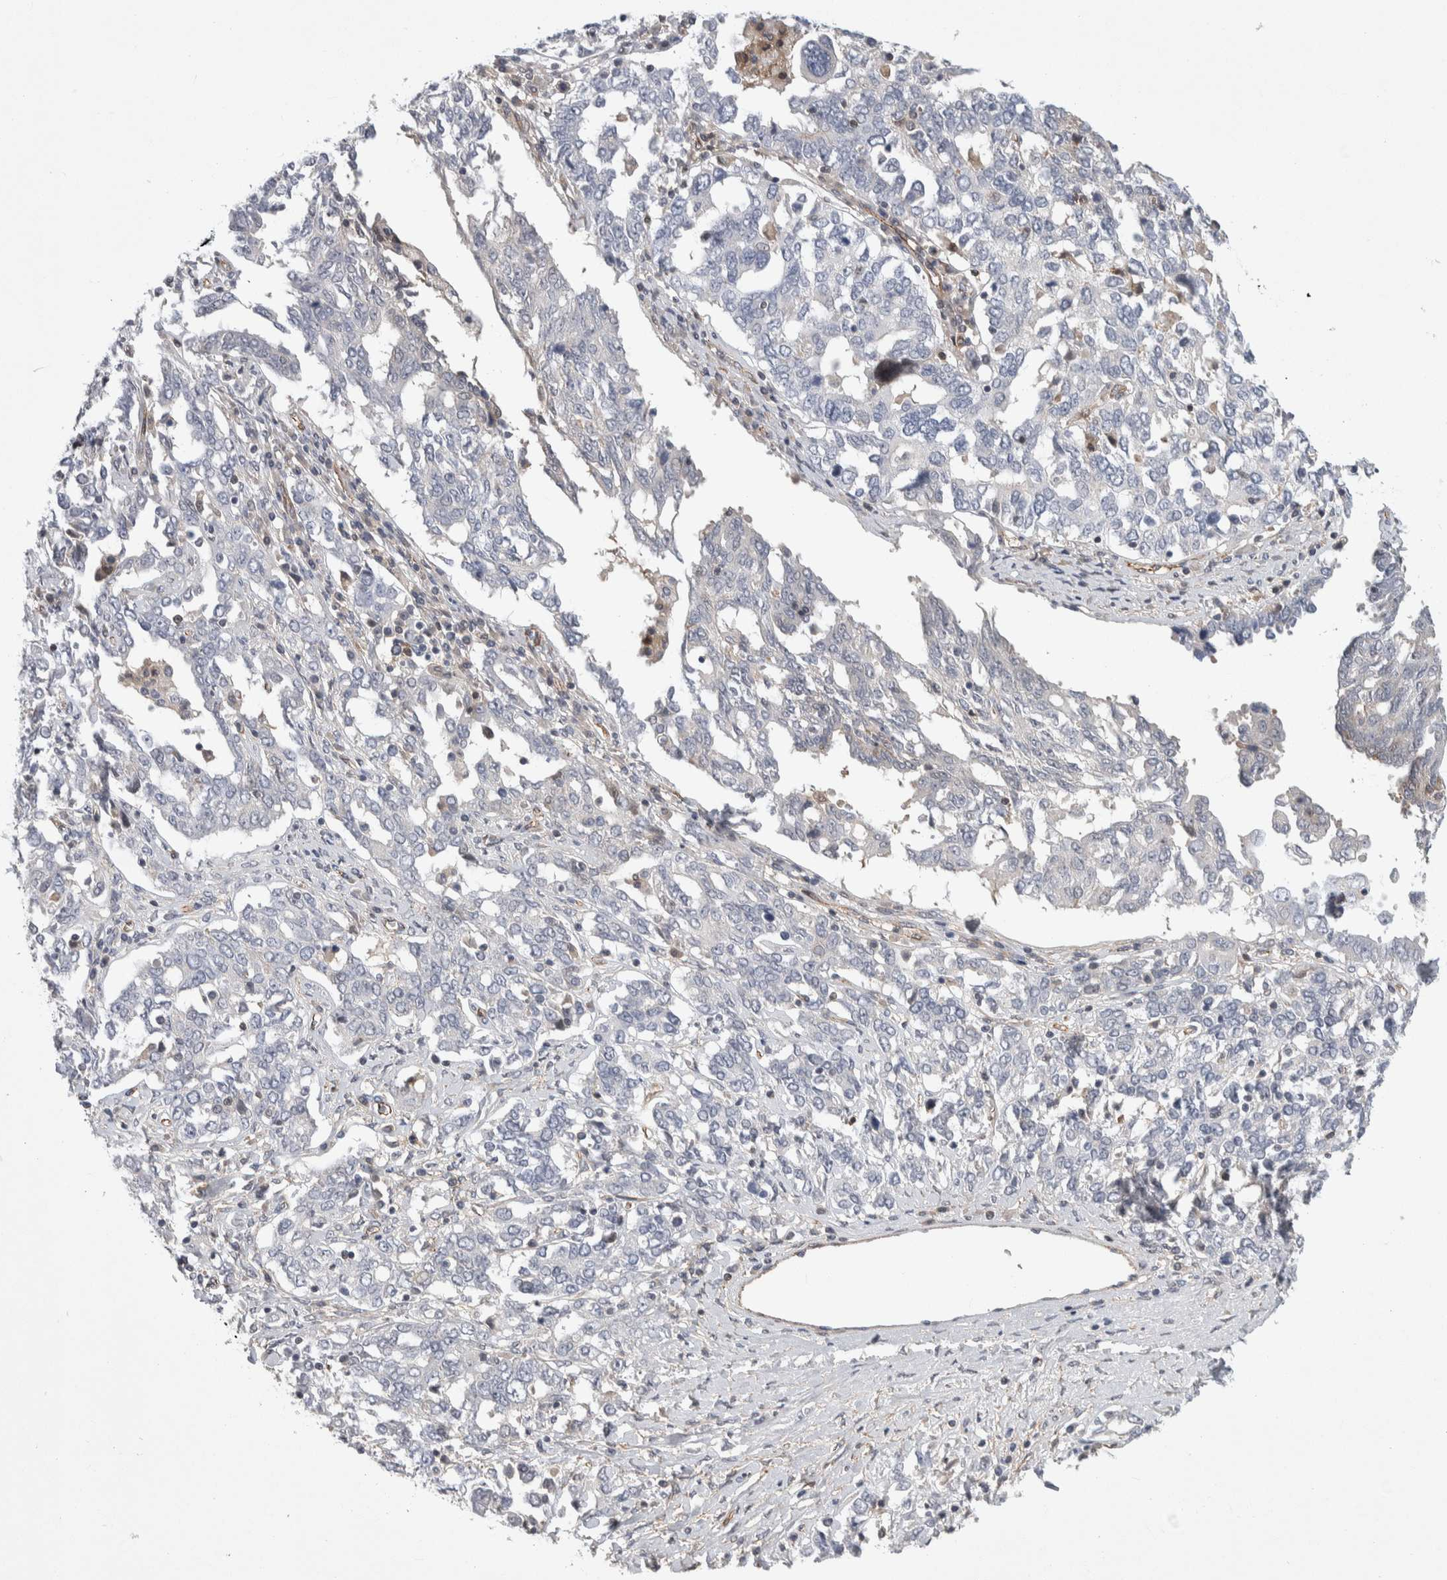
{"staining": {"intensity": "negative", "quantity": "none", "location": "none"}, "tissue": "ovarian cancer", "cell_type": "Tumor cells", "image_type": "cancer", "snomed": [{"axis": "morphology", "description": "Carcinoma, endometroid"}, {"axis": "topography", "description": "Ovary"}], "caption": "This is an IHC image of human endometroid carcinoma (ovarian). There is no expression in tumor cells.", "gene": "ZNF862", "patient": {"sex": "female", "age": 62}}